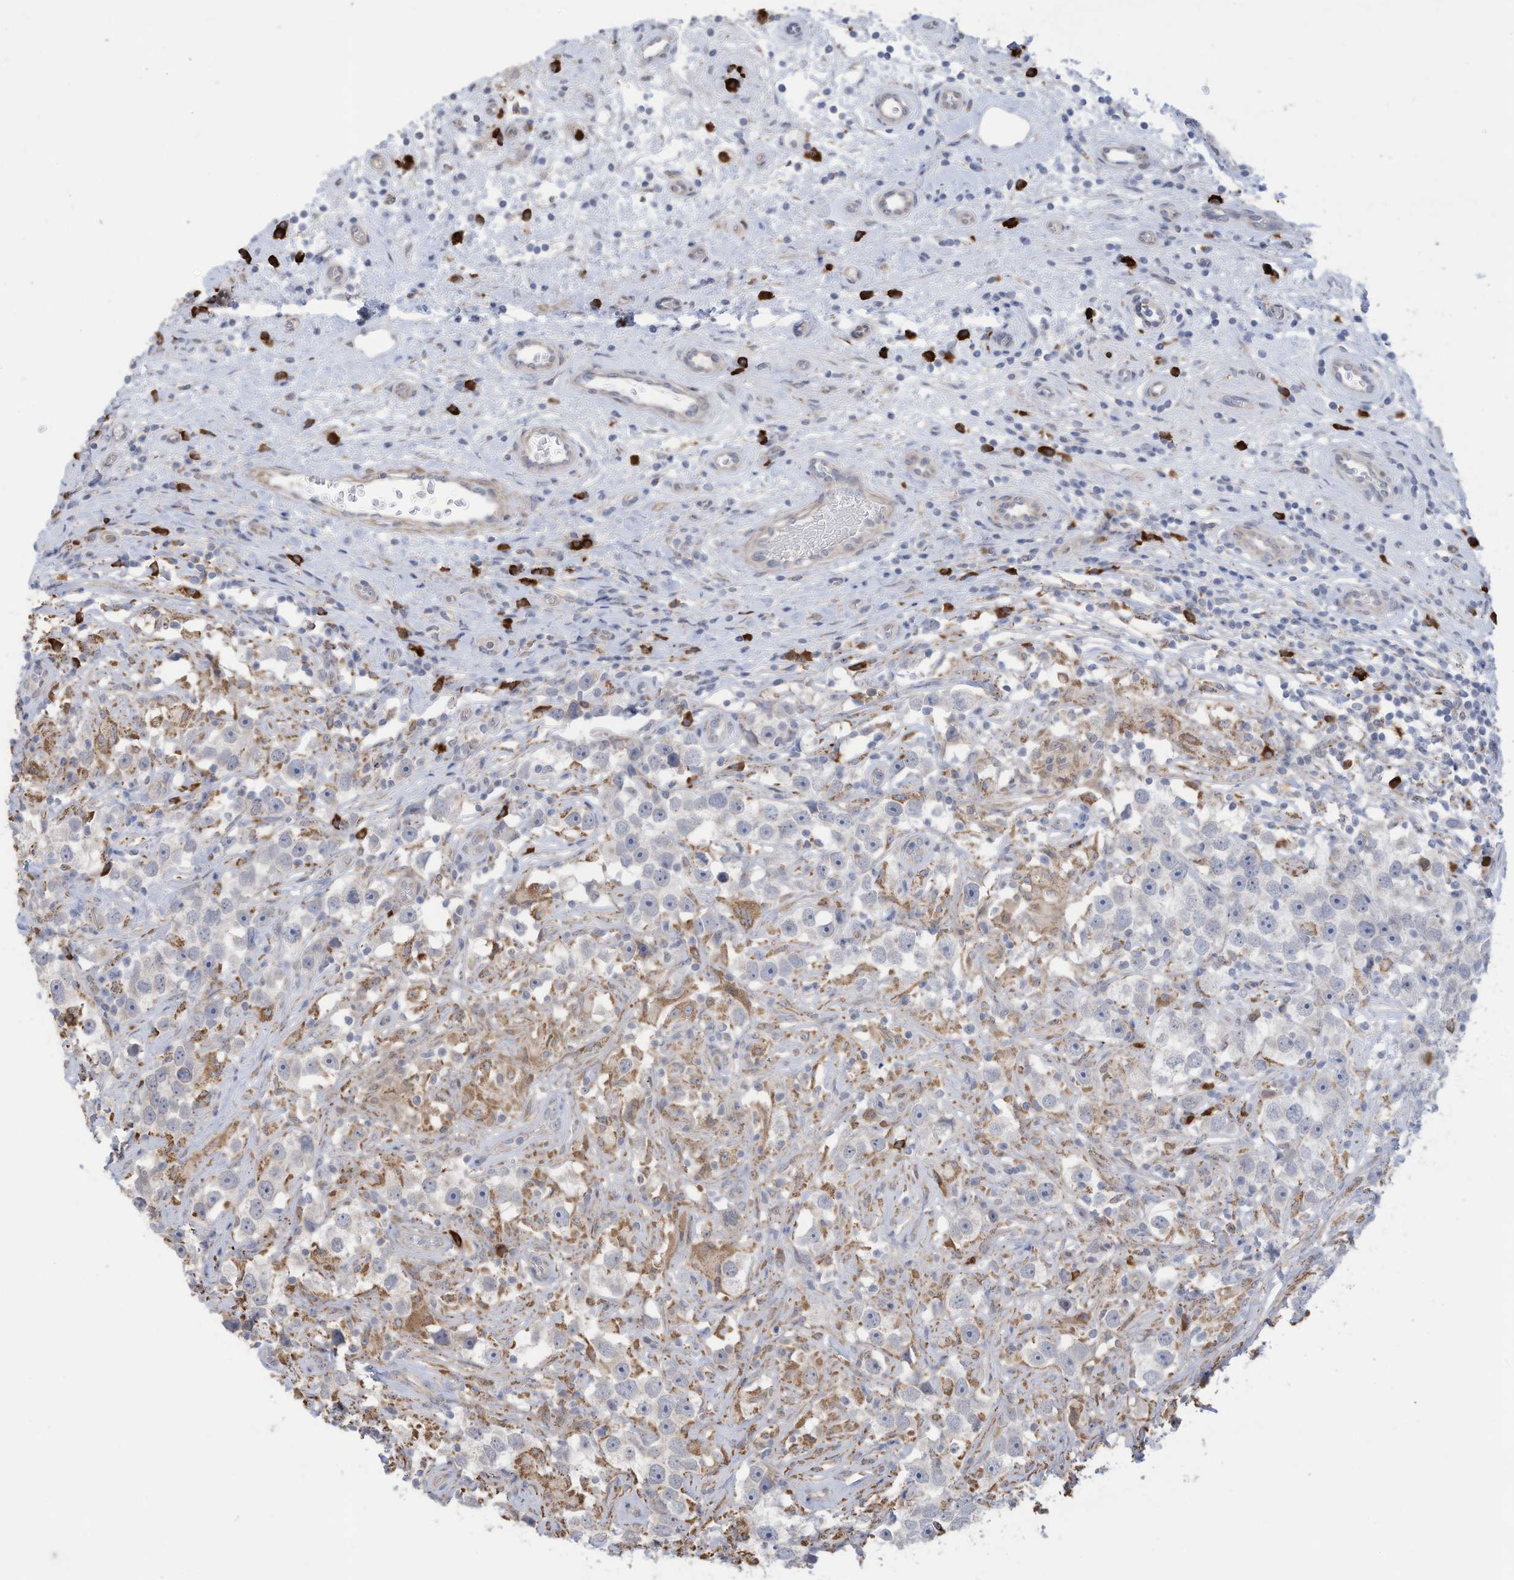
{"staining": {"intensity": "negative", "quantity": "none", "location": "none"}, "tissue": "testis cancer", "cell_type": "Tumor cells", "image_type": "cancer", "snomed": [{"axis": "morphology", "description": "Seminoma, NOS"}, {"axis": "topography", "description": "Testis"}], "caption": "An IHC micrograph of testis cancer is shown. There is no staining in tumor cells of testis cancer. The staining was performed using DAB to visualize the protein expression in brown, while the nuclei were stained in blue with hematoxylin (Magnification: 20x).", "gene": "ZNF292", "patient": {"sex": "male", "age": 49}}